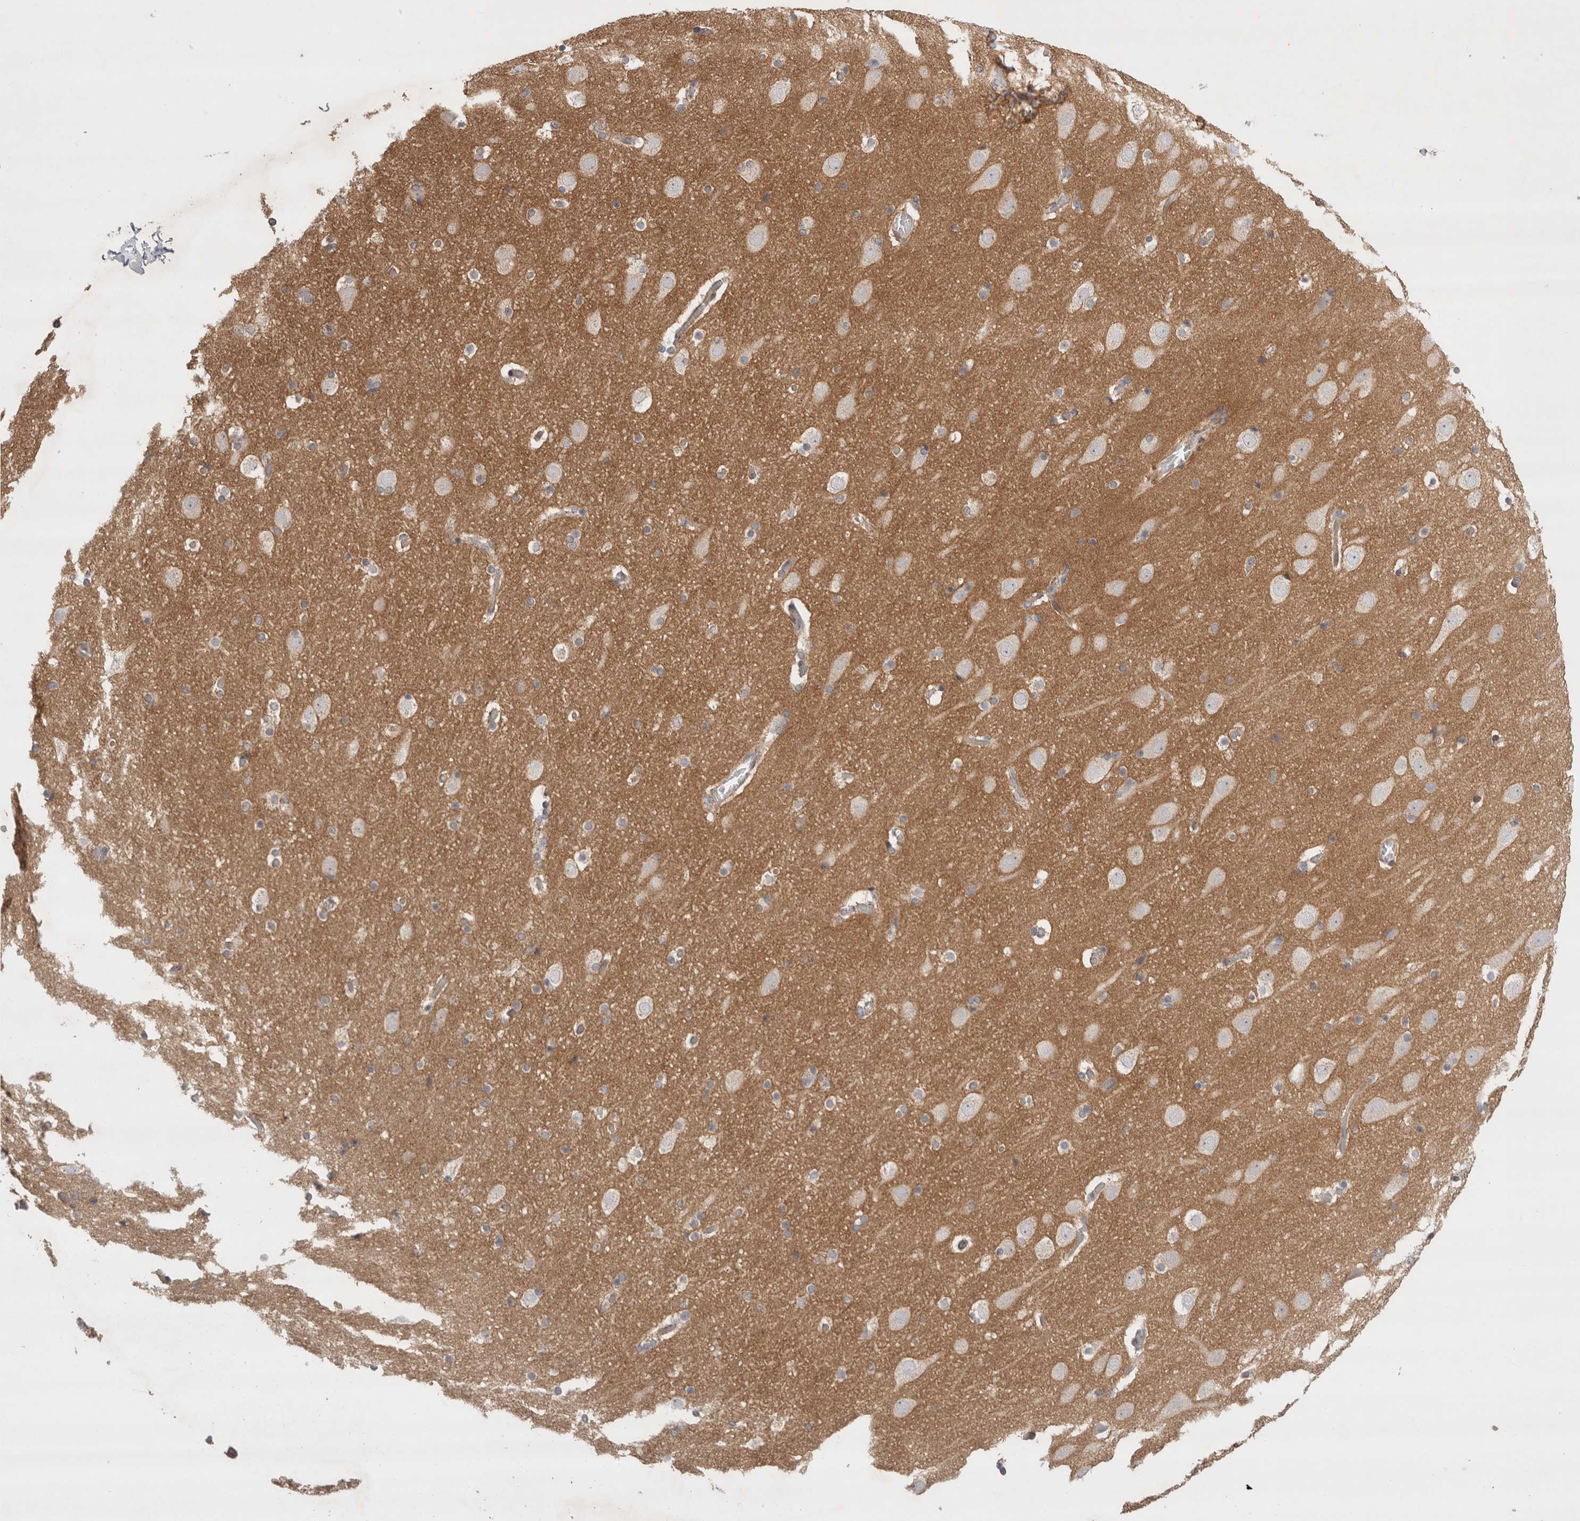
{"staining": {"intensity": "weak", "quantity": ">75%", "location": "cytoplasmic/membranous"}, "tissue": "cerebral cortex", "cell_type": "Endothelial cells", "image_type": "normal", "snomed": [{"axis": "morphology", "description": "Normal tissue, NOS"}, {"axis": "topography", "description": "Cerebral cortex"}], "caption": "This micrograph shows benign cerebral cortex stained with IHC to label a protein in brown. The cytoplasmic/membranous of endothelial cells show weak positivity for the protein. Nuclei are counter-stained blue.", "gene": "SLC29A1", "patient": {"sex": "male", "age": 57}}